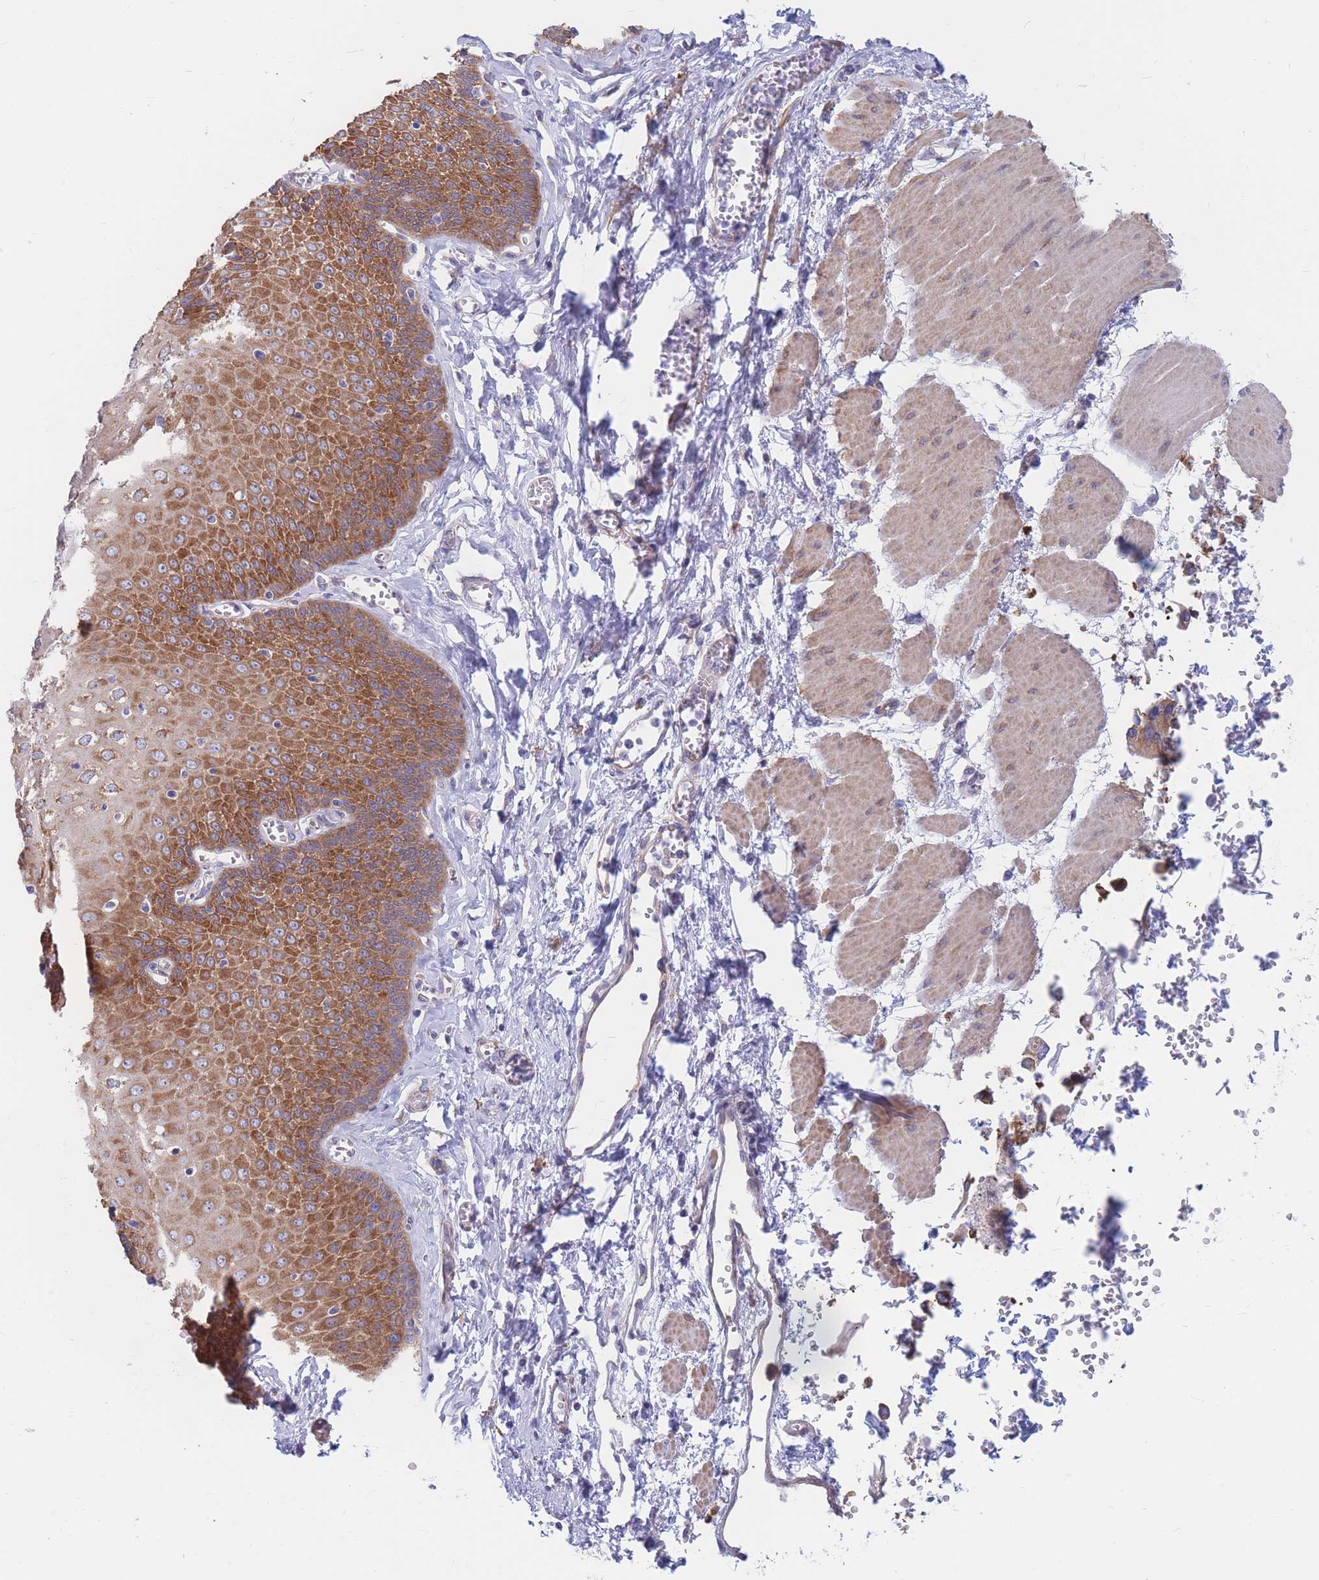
{"staining": {"intensity": "strong", "quantity": ">75%", "location": "cytoplasmic/membranous"}, "tissue": "esophagus", "cell_type": "Squamous epithelial cells", "image_type": "normal", "snomed": [{"axis": "morphology", "description": "Normal tissue, NOS"}, {"axis": "topography", "description": "Esophagus"}], "caption": "IHC (DAB (3,3'-diaminobenzidine)) staining of normal human esophagus reveals strong cytoplasmic/membranous protein positivity in about >75% of squamous epithelial cells. (Stains: DAB in brown, nuclei in blue, Microscopy: brightfield microscopy at high magnification).", "gene": "RPL8", "patient": {"sex": "male", "age": 60}}